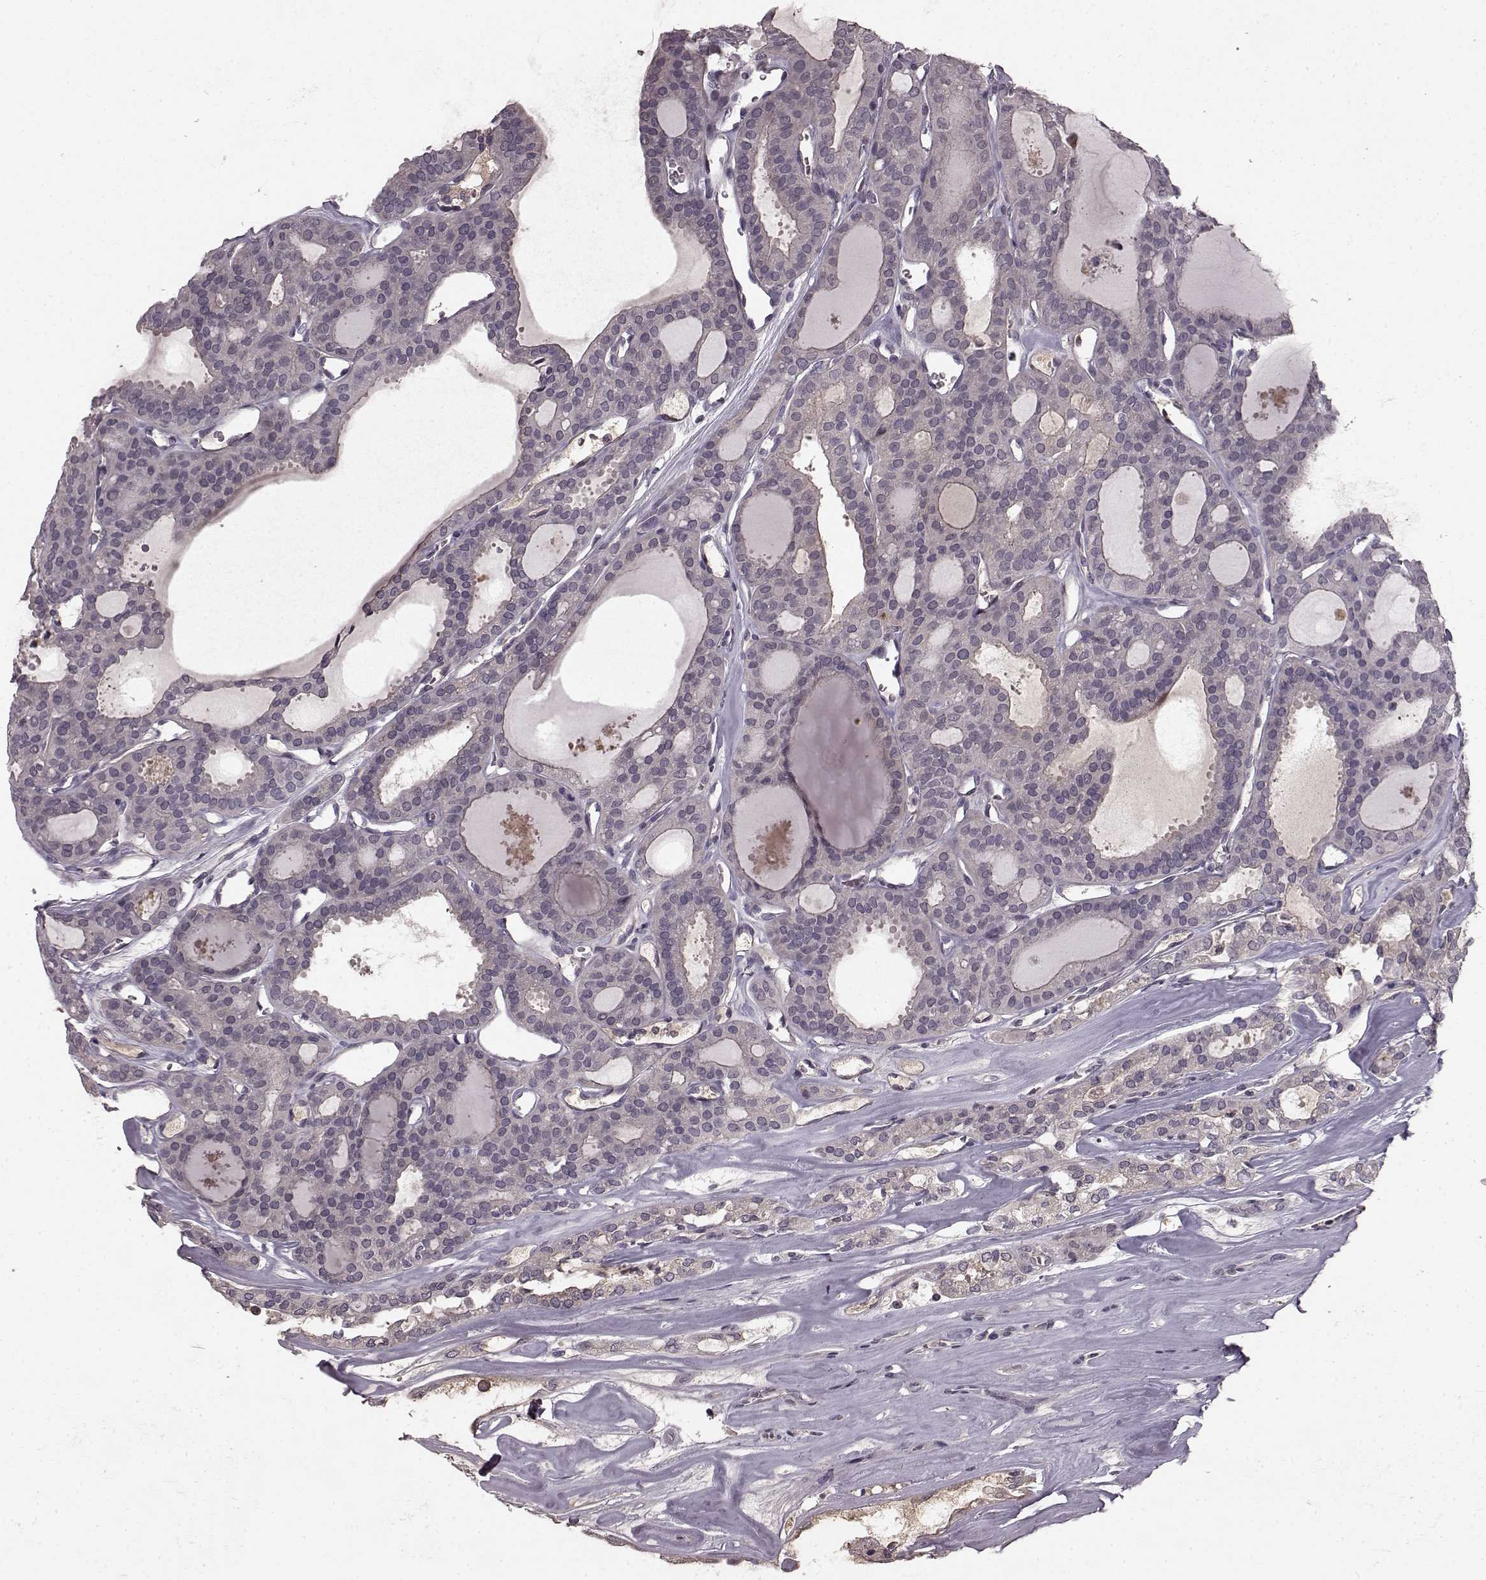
{"staining": {"intensity": "negative", "quantity": "none", "location": "none"}, "tissue": "thyroid cancer", "cell_type": "Tumor cells", "image_type": "cancer", "snomed": [{"axis": "morphology", "description": "Follicular adenoma carcinoma, NOS"}, {"axis": "topography", "description": "Thyroid gland"}], "caption": "The immunohistochemistry (IHC) photomicrograph has no significant positivity in tumor cells of follicular adenoma carcinoma (thyroid) tissue.", "gene": "SLC22A18", "patient": {"sex": "male", "age": 75}}